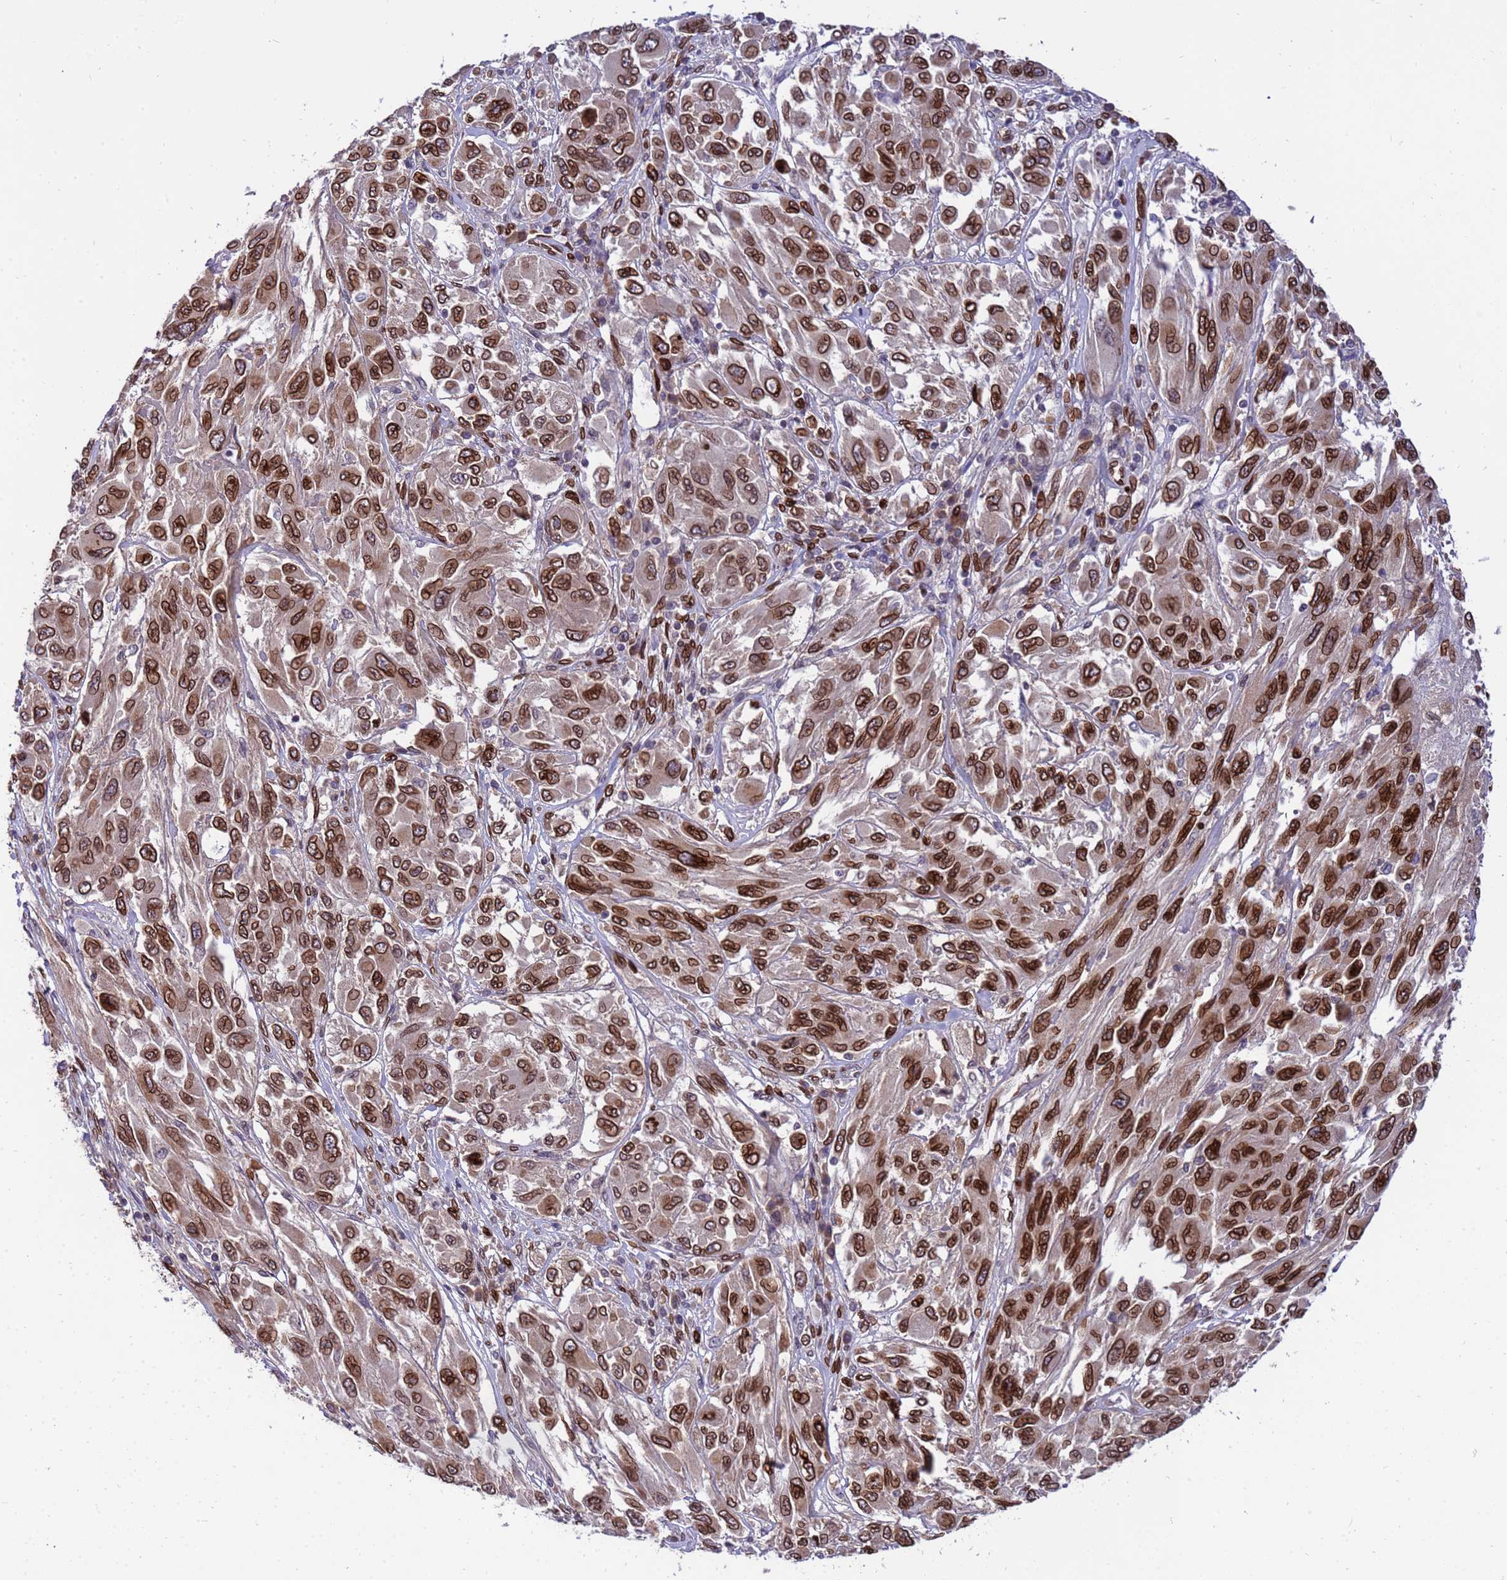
{"staining": {"intensity": "strong", "quantity": ">75%", "location": "cytoplasmic/membranous,nuclear"}, "tissue": "melanoma", "cell_type": "Tumor cells", "image_type": "cancer", "snomed": [{"axis": "morphology", "description": "Malignant melanoma, NOS"}, {"axis": "topography", "description": "Skin"}], "caption": "Immunohistochemistry of human malignant melanoma reveals high levels of strong cytoplasmic/membranous and nuclear expression in about >75% of tumor cells.", "gene": "GPR135", "patient": {"sex": "female", "age": 91}}